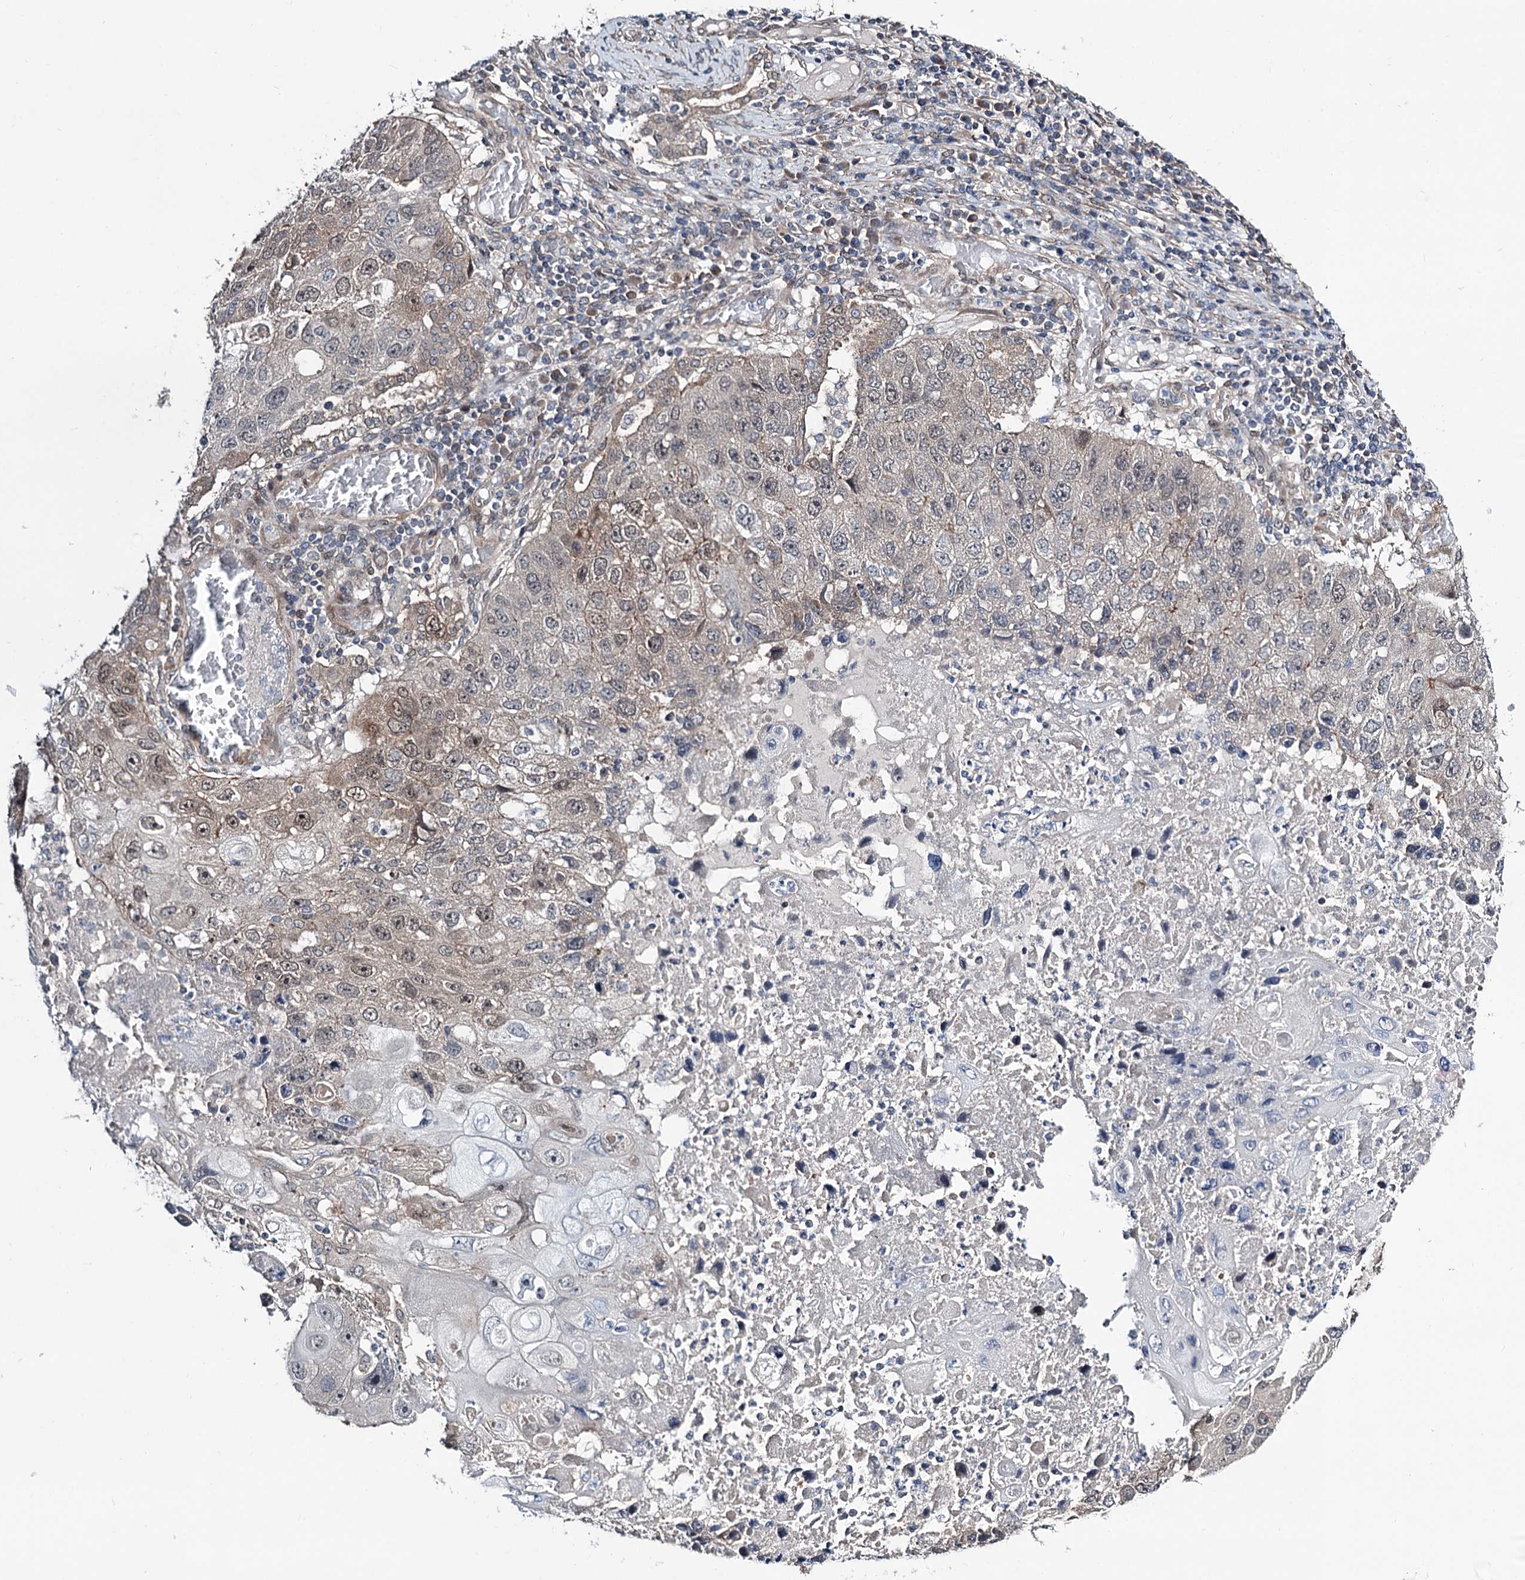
{"staining": {"intensity": "moderate", "quantity": "<25%", "location": "cytoplasmic/membranous,nuclear"}, "tissue": "lung cancer", "cell_type": "Tumor cells", "image_type": "cancer", "snomed": [{"axis": "morphology", "description": "Squamous cell carcinoma, NOS"}, {"axis": "topography", "description": "Lung"}], "caption": "Protein positivity by immunohistochemistry (IHC) reveals moderate cytoplasmic/membranous and nuclear expression in approximately <25% of tumor cells in lung squamous cell carcinoma.", "gene": "DCUN1D4", "patient": {"sex": "male", "age": 61}}